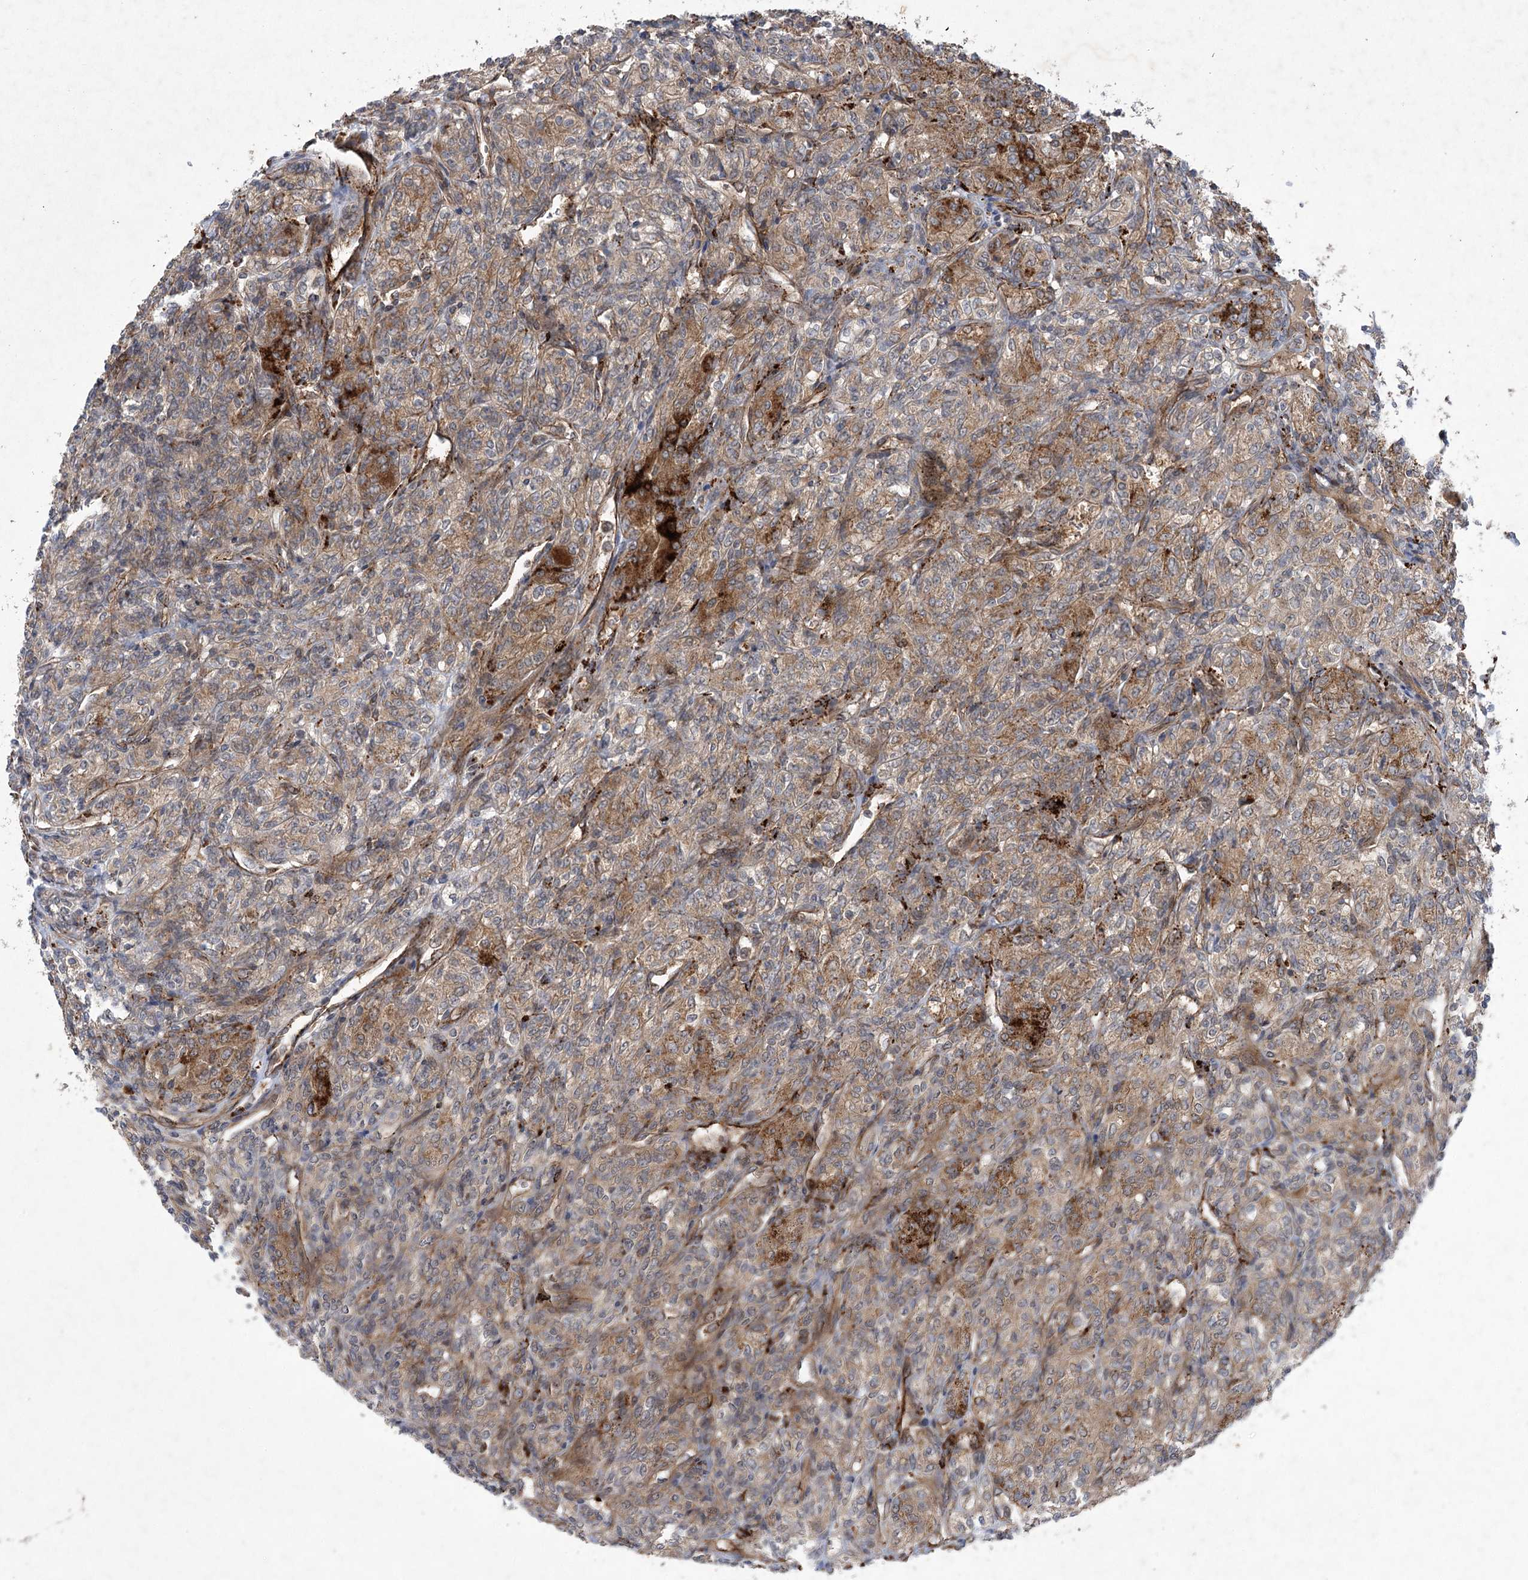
{"staining": {"intensity": "strong", "quantity": ">75%", "location": "cytoplasmic/membranous"}, "tissue": "renal cancer", "cell_type": "Tumor cells", "image_type": "cancer", "snomed": [{"axis": "morphology", "description": "Adenocarcinoma, NOS"}, {"axis": "topography", "description": "Kidney"}], "caption": "Strong cytoplasmic/membranous positivity is present in about >75% of tumor cells in renal cancer. The staining is performed using DAB (3,3'-diaminobenzidine) brown chromogen to label protein expression. The nuclei are counter-stained blue using hematoxylin.", "gene": "METTL24", "patient": {"sex": "male", "age": 77}}